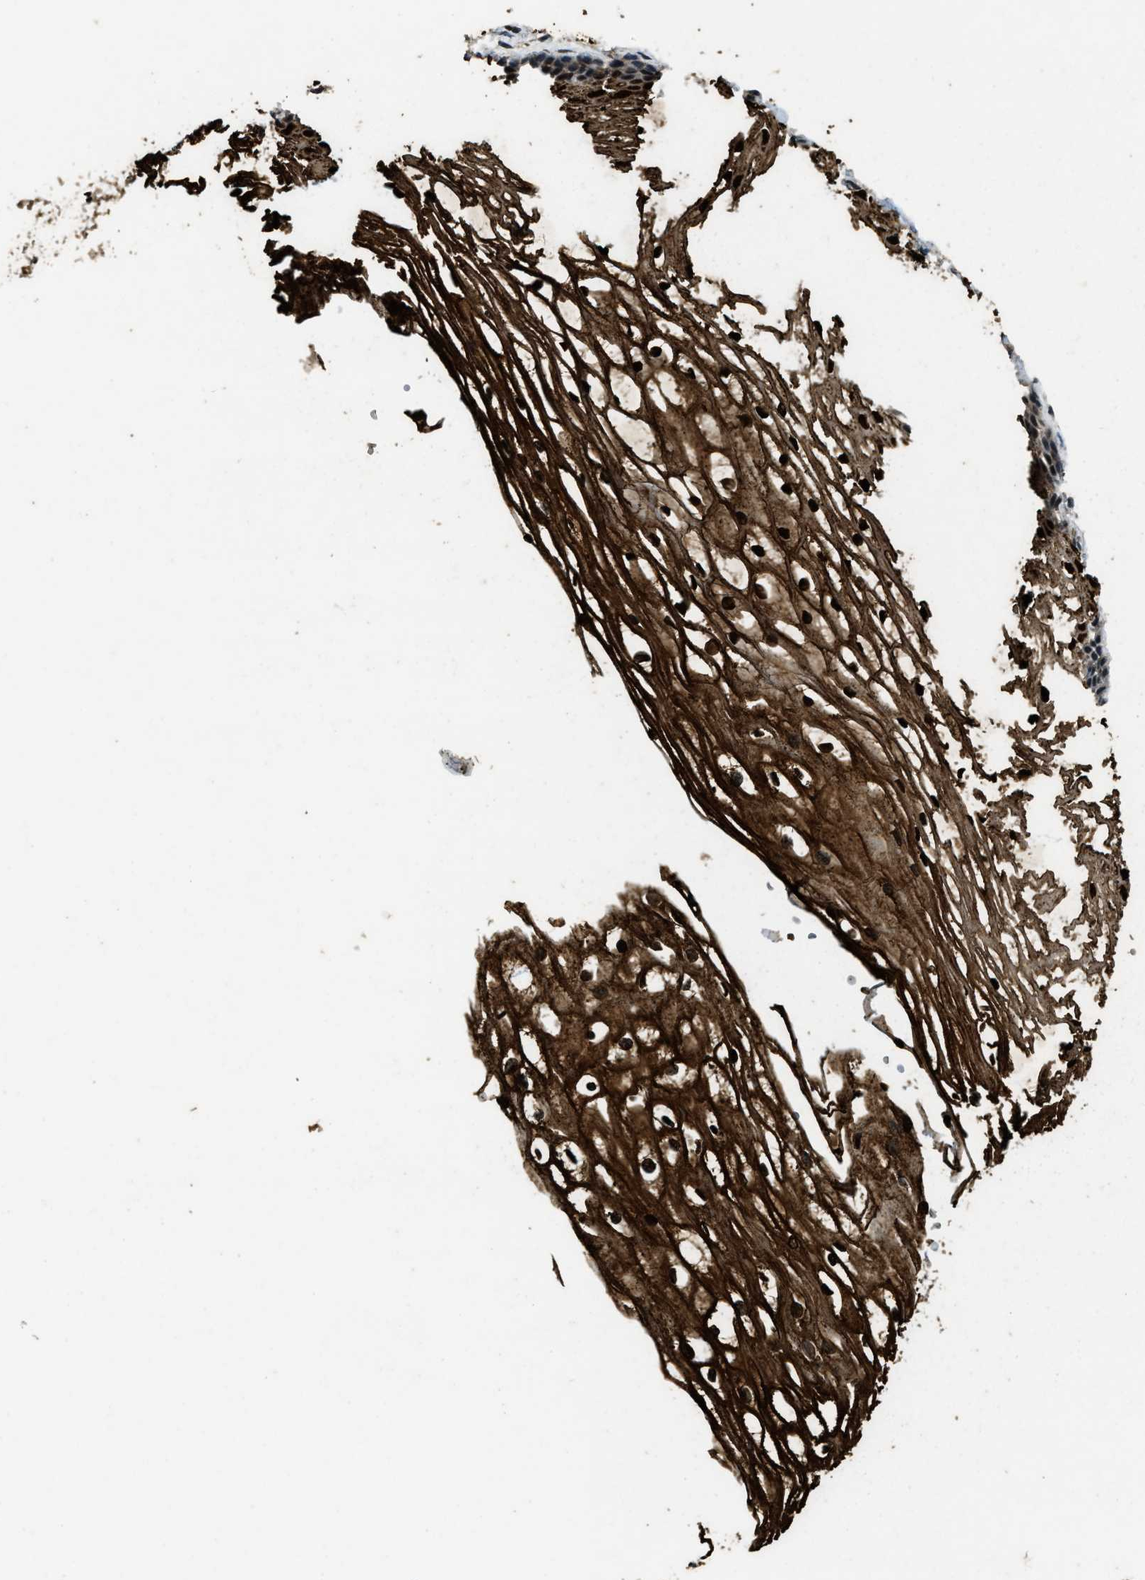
{"staining": {"intensity": "moderate", "quantity": ">75%", "location": "cytoplasmic/membranous"}, "tissue": "cervix", "cell_type": "Glandular cells", "image_type": "normal", "snomed": [{"axis": "morphology", "description": "Normal tissue, NOS"}, {"axis": "topography", "description": "Cervix"}], "caption": "This is a micrograph of immunohistochemistry staining of unremarkable cervix, which shows moderate positivity in the cytoplasmic/membranous of glandular cells.", "gene": "RNF141", "patient": {"sex": "female", "age": 77}}